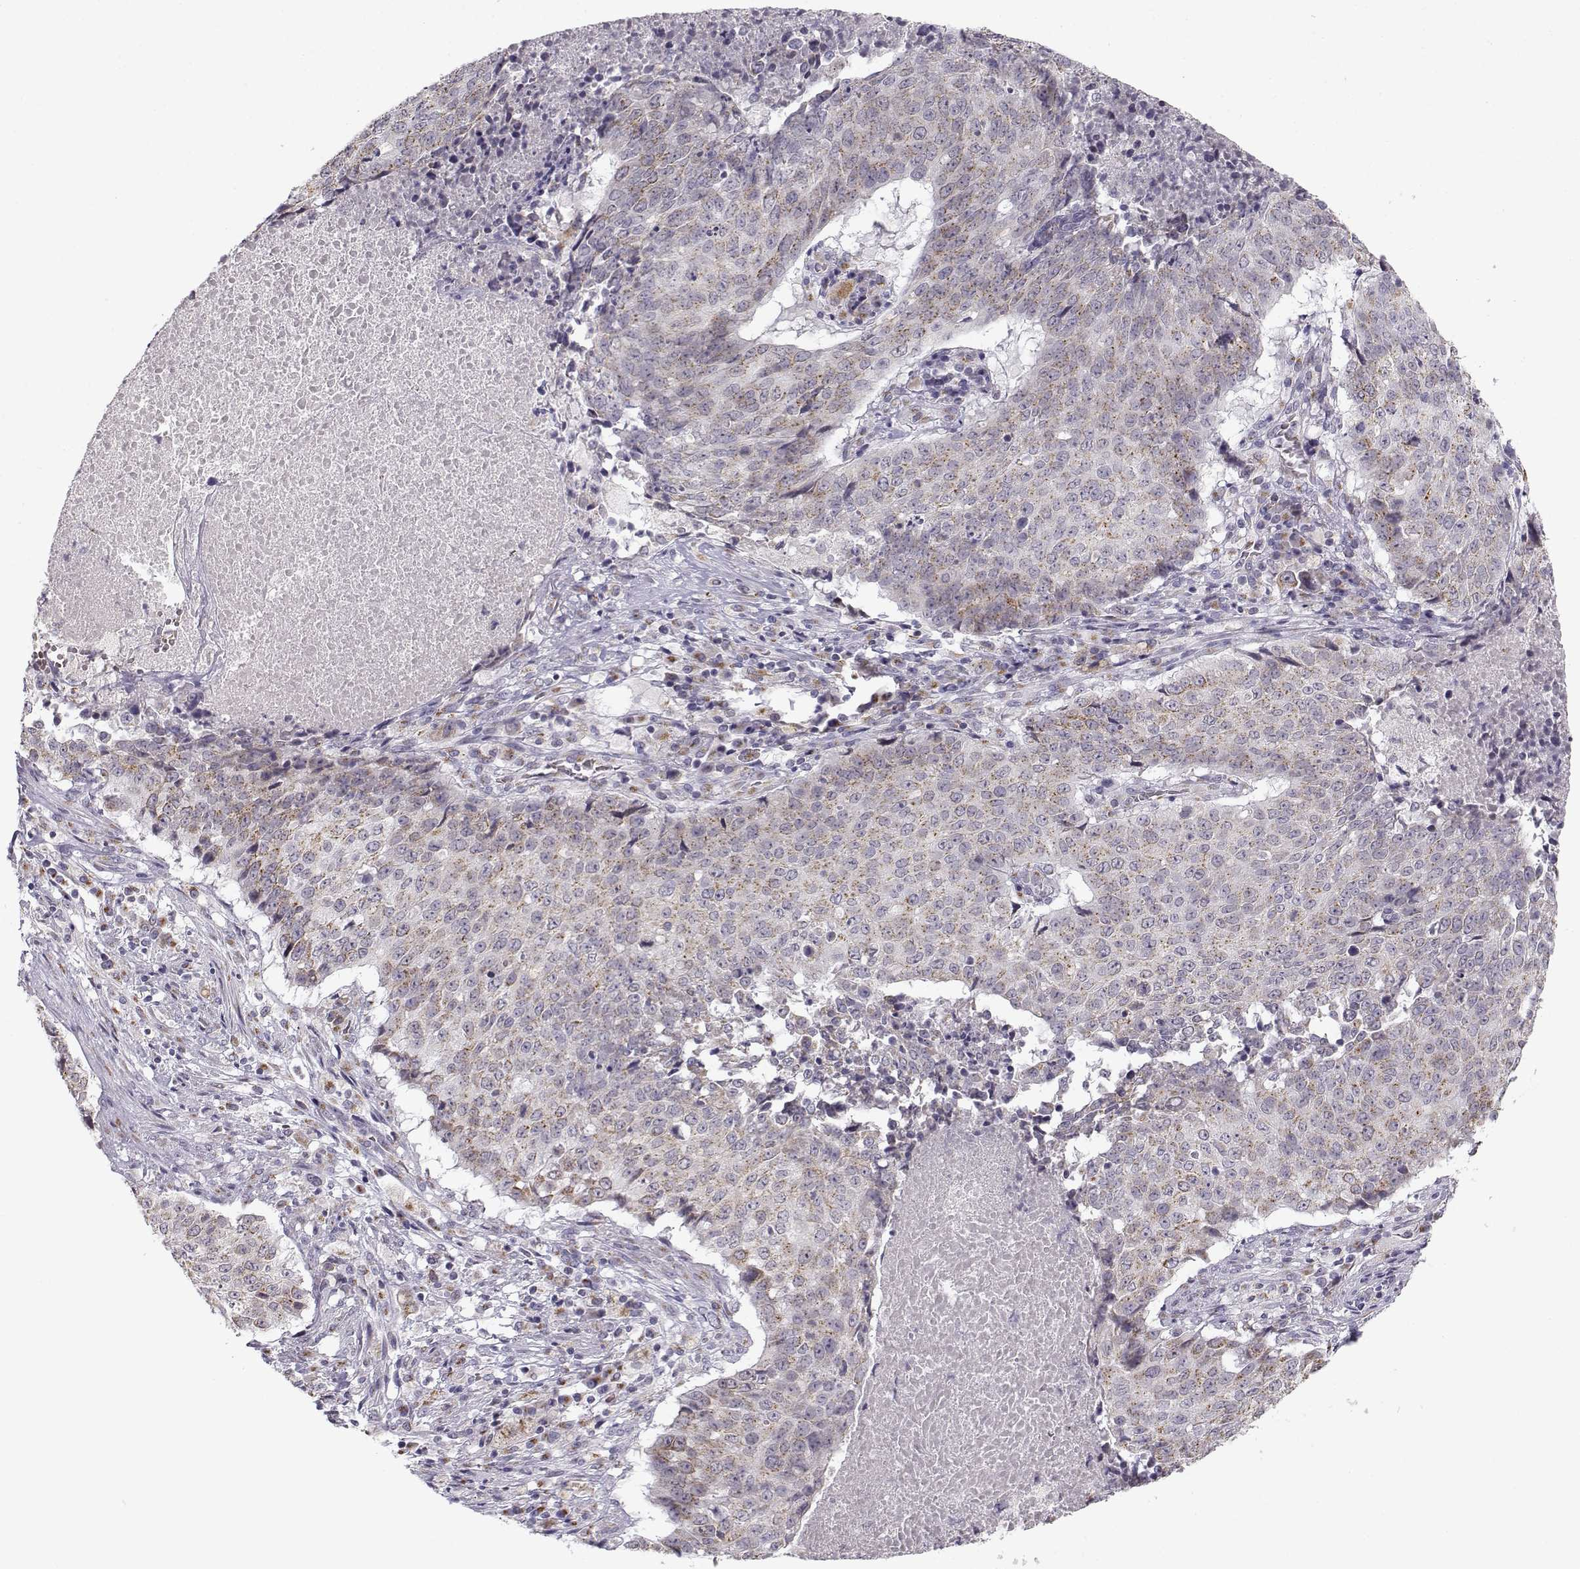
{"staining": {"intensity": "weak", "quantity": ">75%", "location": "cytoplasmic/membranous"}, "tissue": "lung cancer", "cell_type": "Tumor cells", "image_type": "cancer", "snomed": [{"axis": "morphology", "description": "Normal tissue, NOS"}, {"axis": "morphology", "description": "Squamous cell carcinoma, NOS"}, {"axis": "topography", "description": "Bronchus"}, {"axis": "topography", "description": "Lung"}], "caption": "Lung cancer (squamous cell carcinoma) stained with IHC shows weak cytoplasmic/membranous positivity in approximately >75% of tumor cells.", "gene": "SLC4A5", "patient": {"sex": "male", "age": 64}}